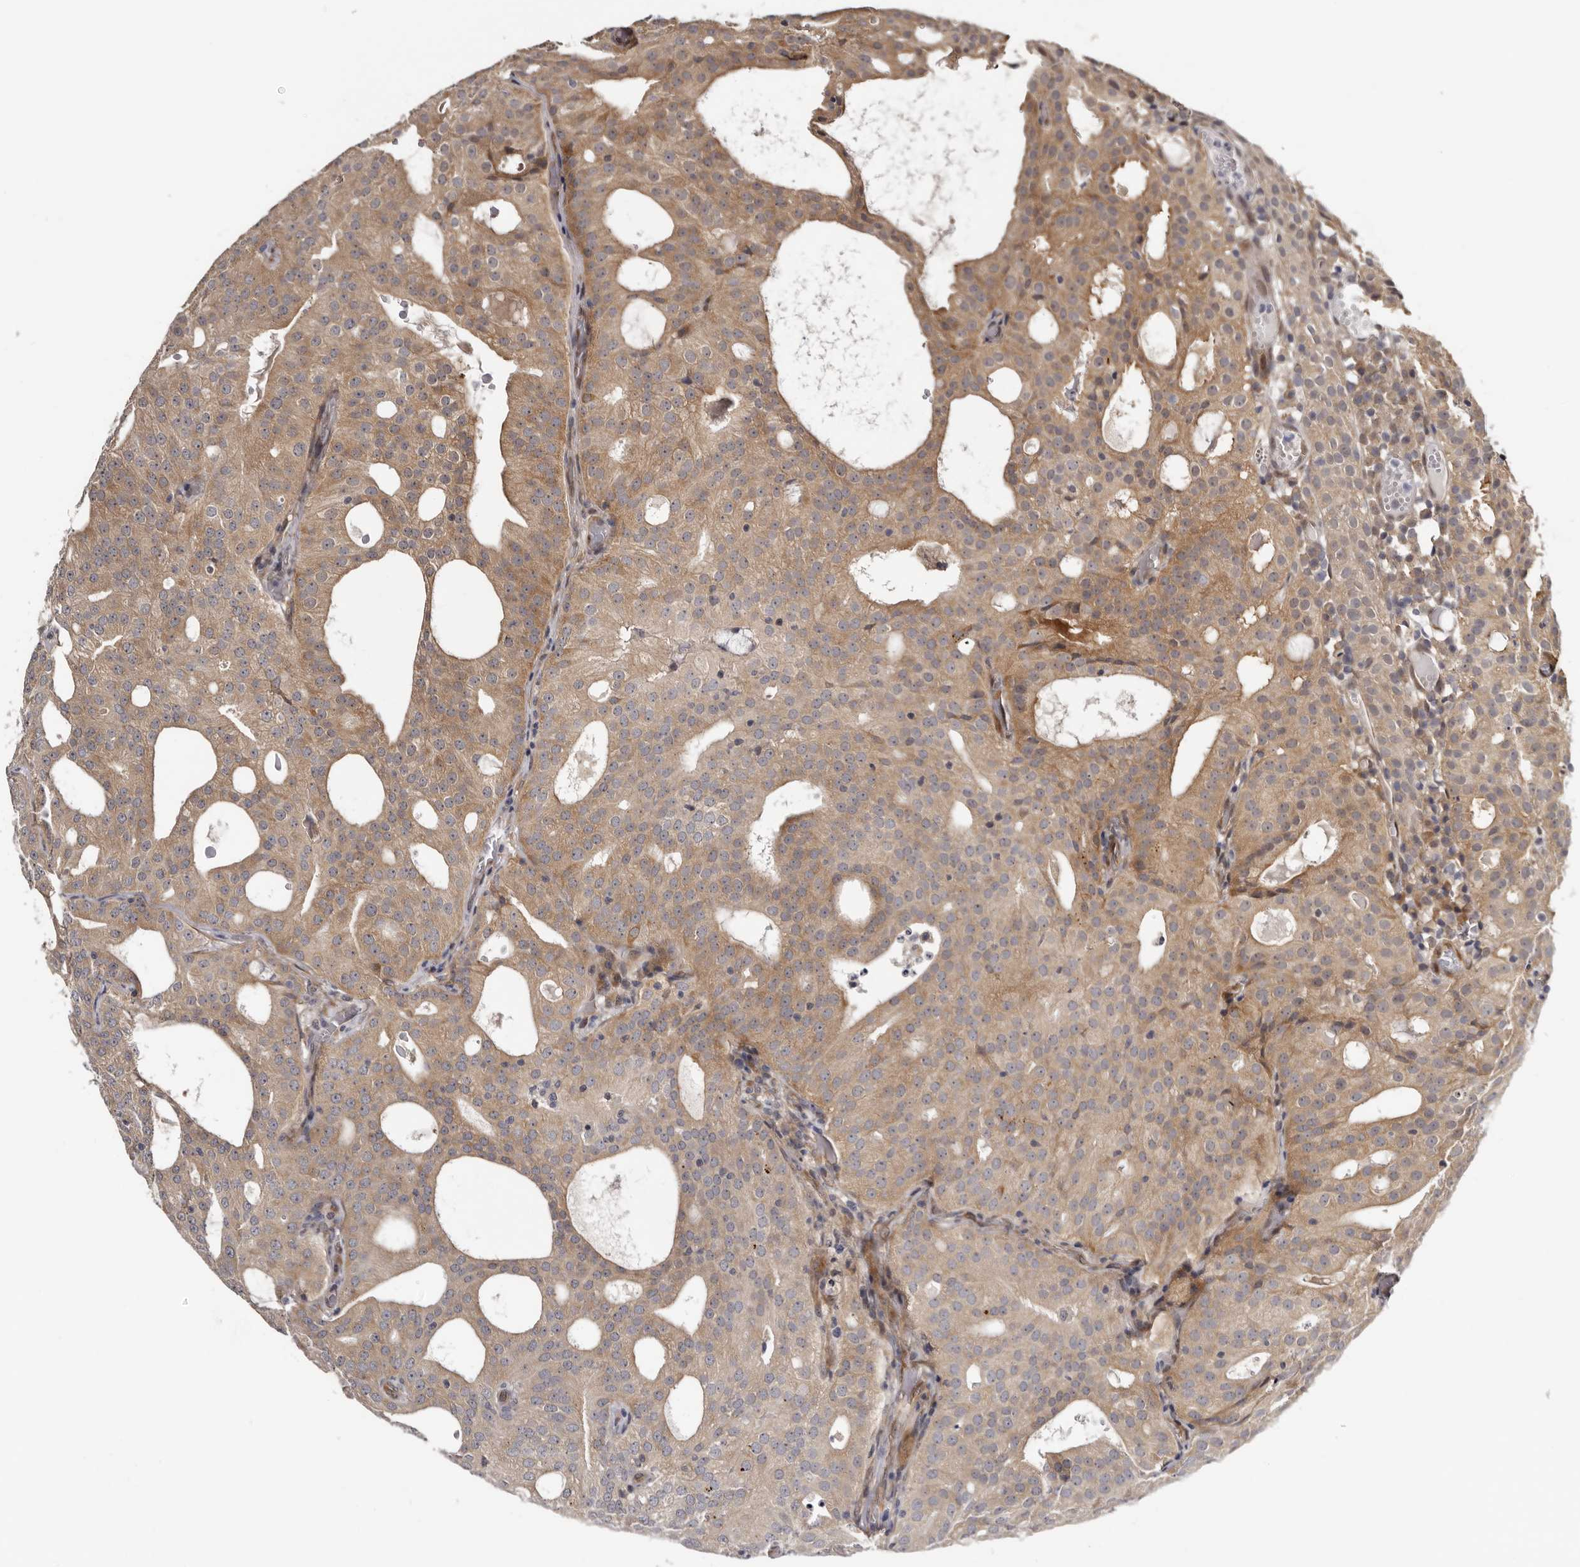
{"staining": {"intensity": "moderate", "quantity": ">75%", "location": "cytoplasmic/membranous"}, "tissue": "prostate cancer", "cell_type": "Tumor cells", "image_type": "cancer", "snomed": [{"axis": "morphology", "description": "Adenocarcinoma, Medium grade"}, {"axis": "topography", "description": "Prostate"}], "caption": "The image exhibits immunohistochemical staining of prostate adenocarcinoma (medium-grade). There is moderate cytoplasmic/membranous positivity is present in about >75% of tumor cells. The staining was performed using DAB to visualize the protein expression in brown, while the nuclei were stained in blue with hematoxylin (Magnification: 20x).", "gene": "SBDS", "patient": {"sex": "male", "age": 88}}